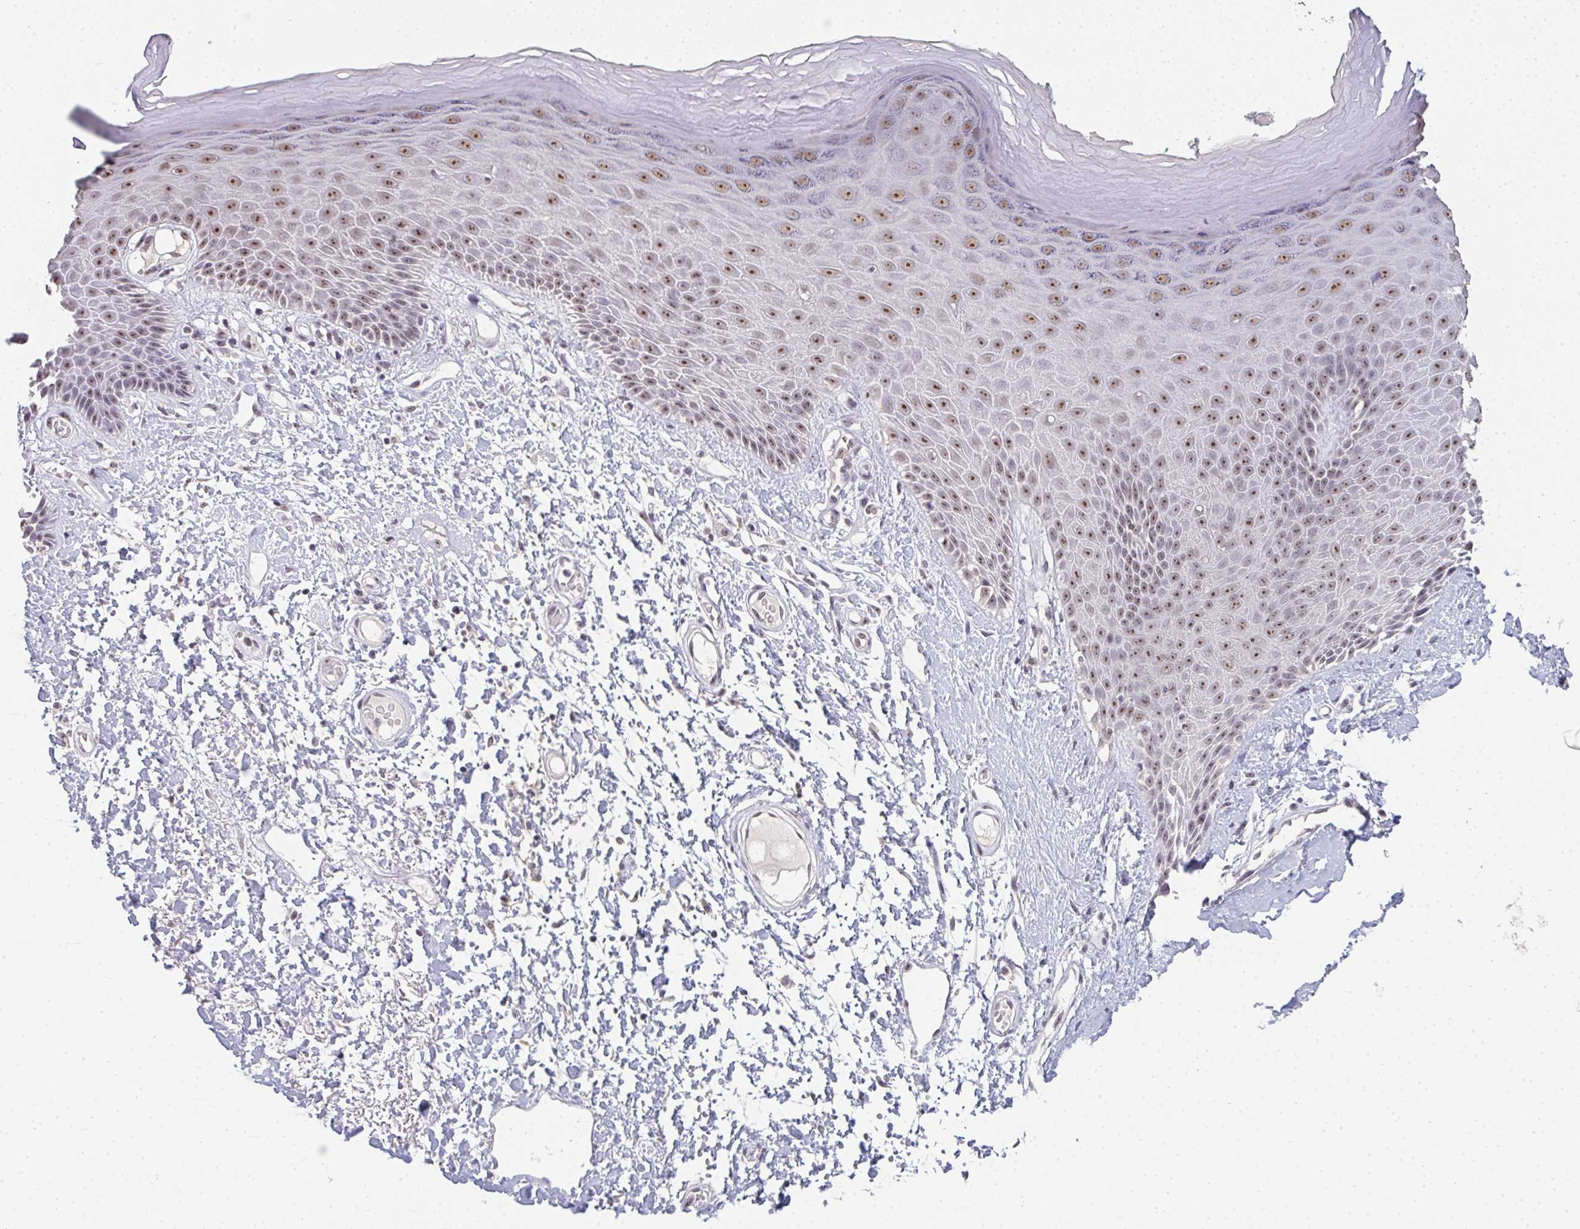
{"staining": {"intensity": "moderate", "quantity": ">75%", "location": "nuclear"}, "tissue": "skin", "cell_type": "Epidermal cells", "image_type": "normal", "snomed": [{"axis": "morphology", "description": "Normal tissue, NOS"}, {"axis": "topography", "description": "Anal"}, {"axis": "topography", "description": "Peripheral nerve tissue"}], "caption": "Immunohistochemical staining of normal skin reveals >75% levels of moderate nuclear protein positivity in about >75% of epidermal cells. (Stains: DAB in brown, nuclei in blue, Microscopy: brightfield microscopy at high magnification).", "gene": "DKC1", "patient": {"sex": "male", "age": 78}}